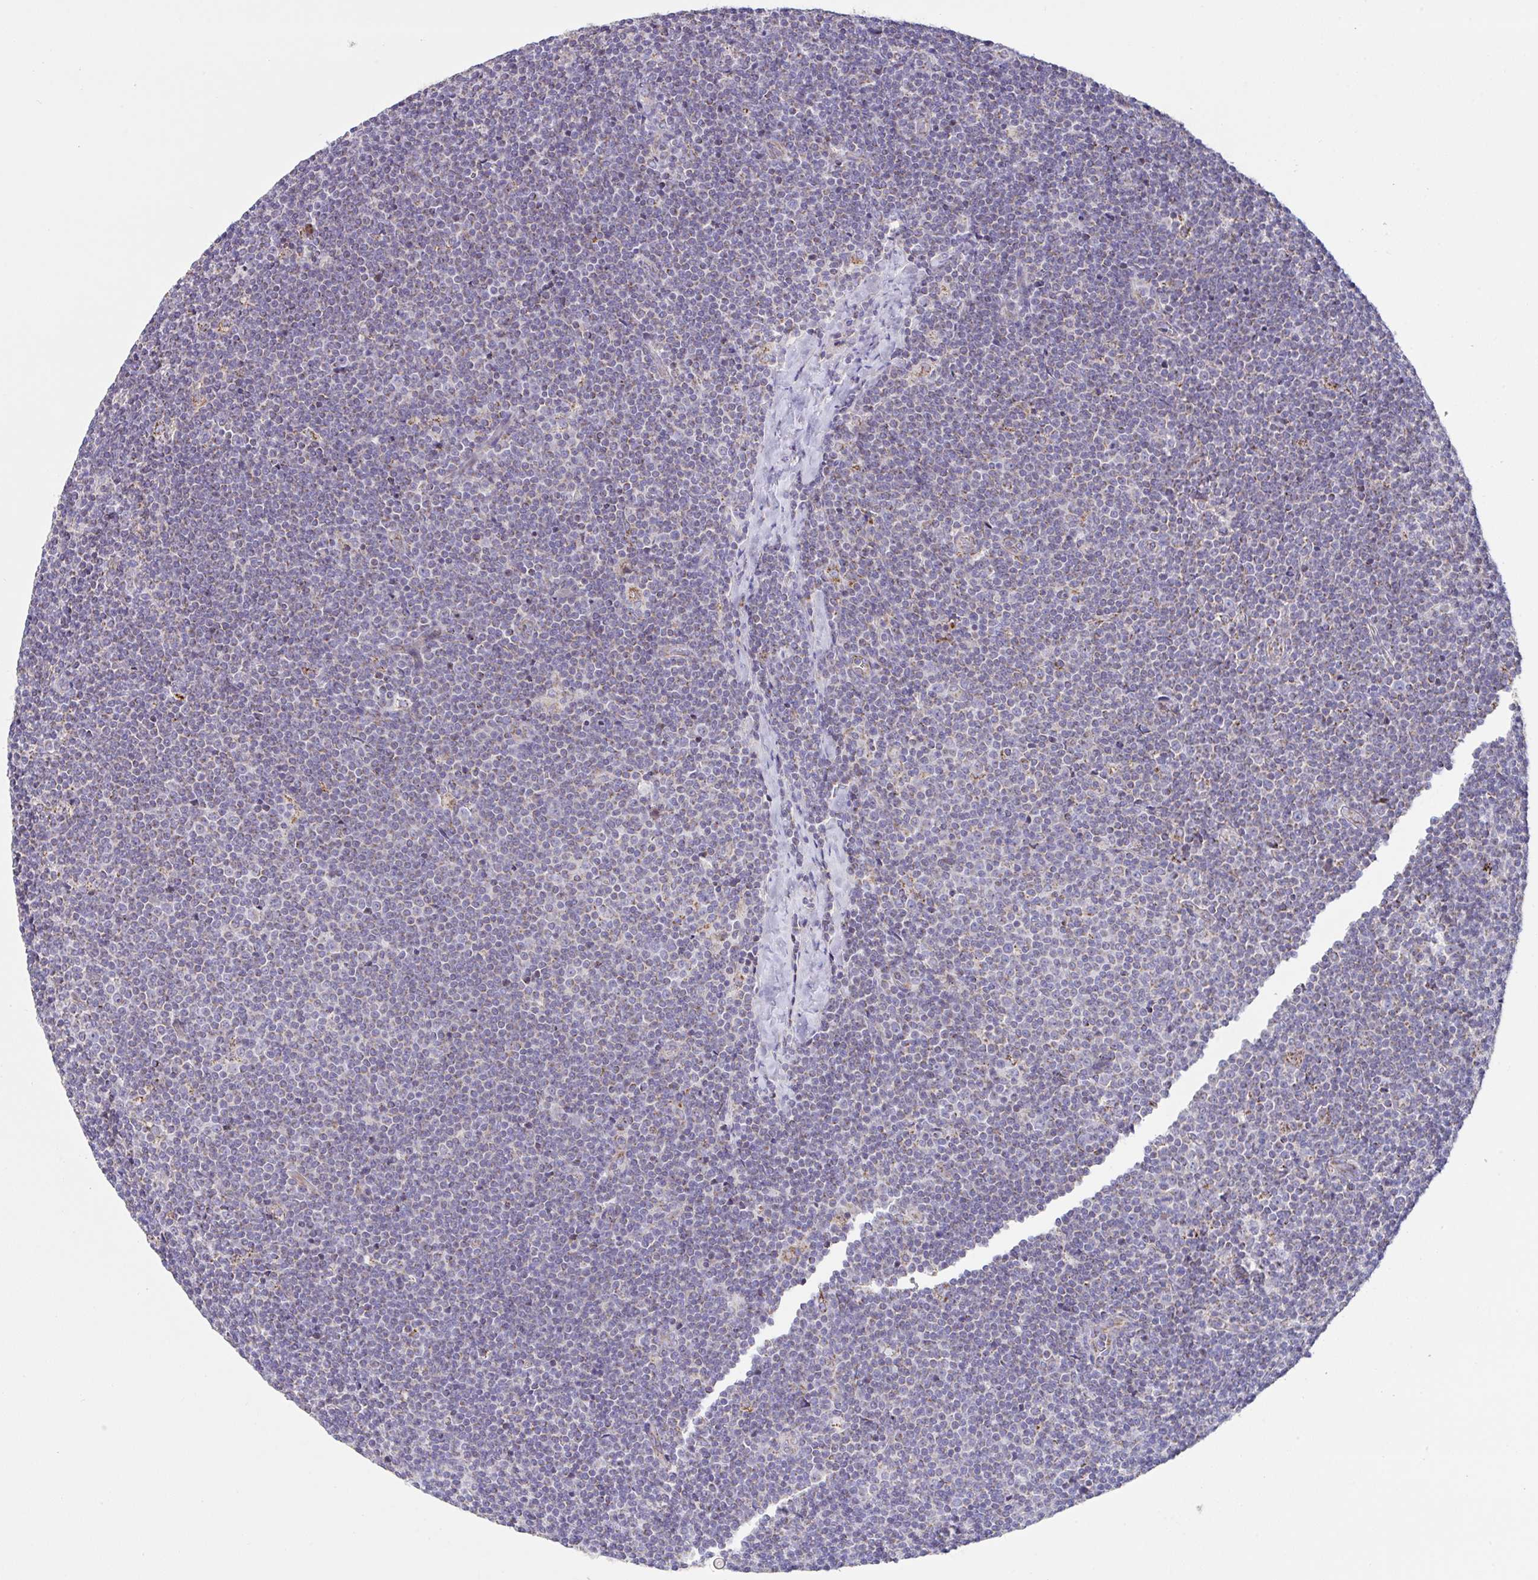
{"staining": {"intensity": "negative", "quantity": "none", "location": "none"}, "tissue": "lymphoma", "cell_type": "Tumor cells", "image_type": "cancer", "snomed": [{"axis": "morphology", "description": "Malignant lymphoma, non-Hodgkin's type, Low grade"}, {"axis": "topography", "description": "Lymph node"}], "caption": "A high-resolution histopathology image shows IHC staining of lymphoma, which reveals no significant staining in tumor cells. (DAB (3,3'-diaminobenzidine) IHC, high magnification).", "gene": "DOK7", "patient": {"sex": "male", "age": 48}}